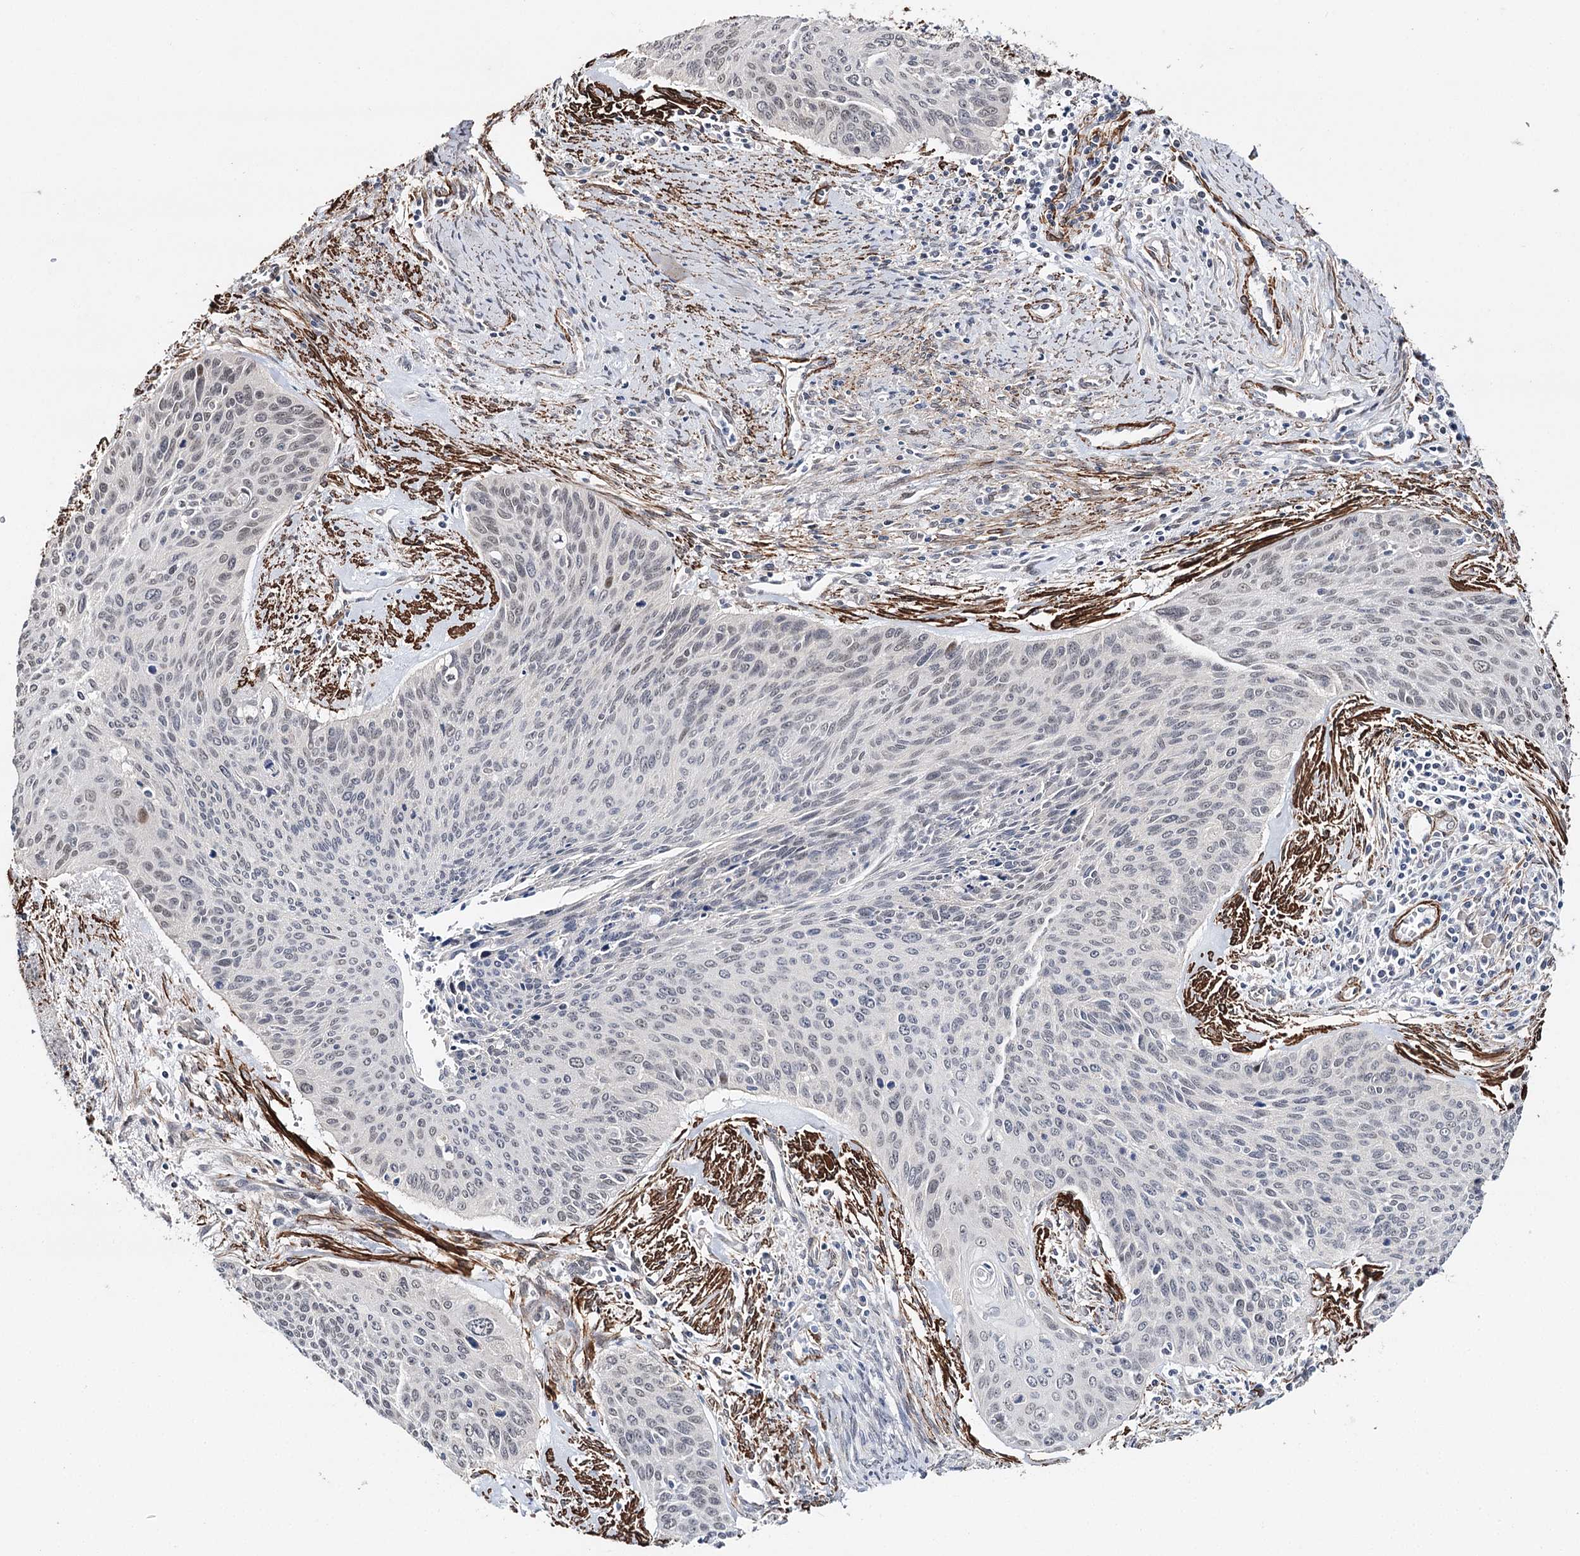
{"staining": {"intensity": "negative", "quantity": "none", "location": "none"}, "tissue": "cervical cancer", "cell_type": "Tumor cells", "image_type": "cancer", "snomed": [{"axis": "morphology", "description": "Squamous cell carcinoma, NOS"}, {"axis": "topography", "description": "Cervix"}], "caption": "IHC micrograph of neoplastic tissue: human cervical squamous cell carcinoma stained with DAB (3,3'-diaminobenzidine) reveals no significant protein staining in tumor cells.", "gene": "CFAP46", "patient": {"sex": "female", "age": 55}}